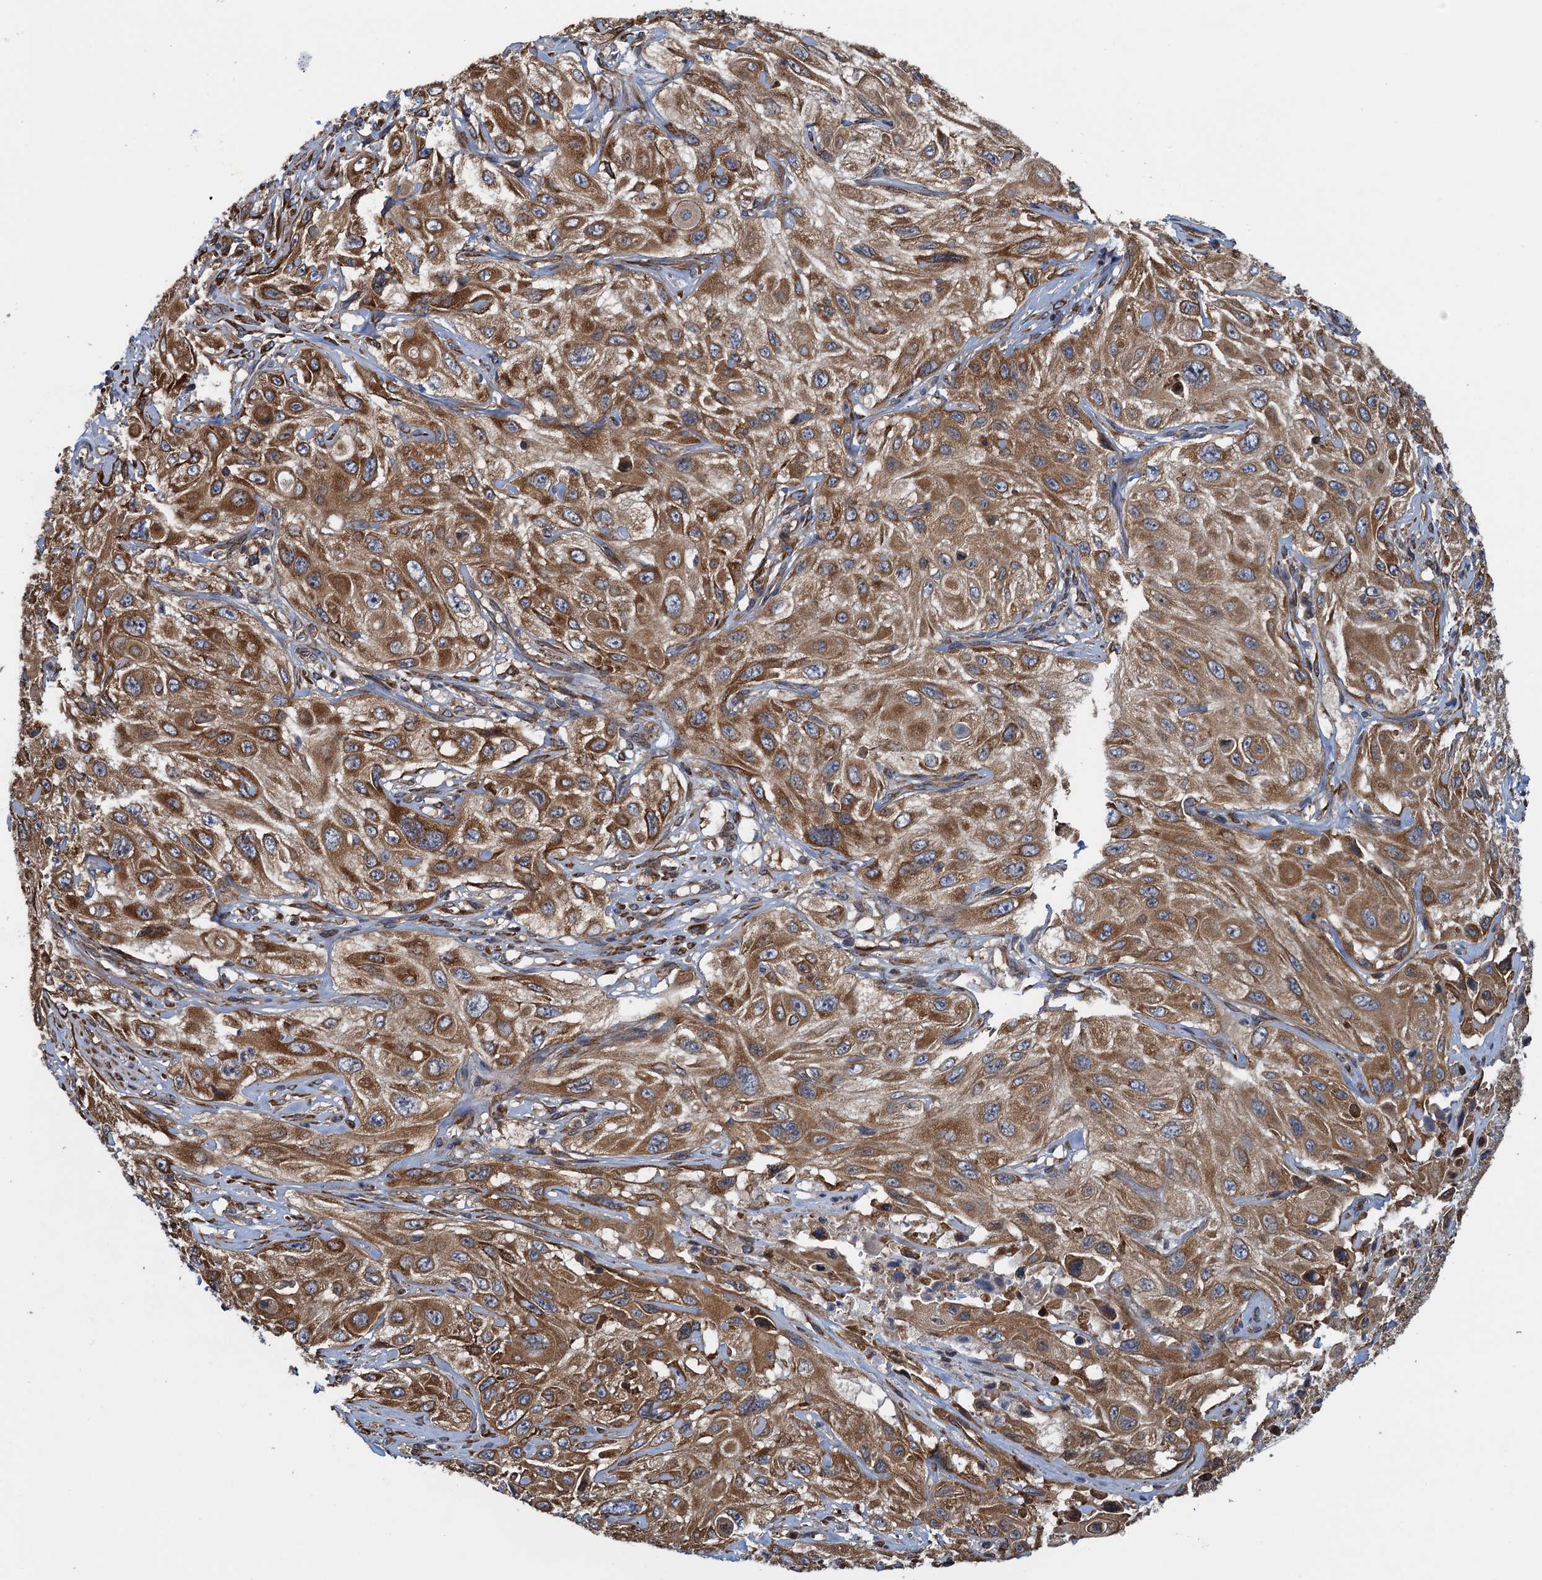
{"staining": {"intensity": "moderate", "quantity": ">75%", "location": "cytoplasmic/membranous"}, "tissue": "cervical cancer", "cell_type": "Tumor cells", "image_type": "cancer", "snomed": [{"axis": "morphology", "description": "Squamous cell carcinoma, NOS"}, {"axis": "topography", "description": "Cervix"}], "caption": "Immunohistochemistry histopathology image of human squamous cell carcinoma (cervical) stained for a protein (brown), which demonstrates medium levels of moderate cytoplasmic/membranous positivity in approximately >75% of tumor cells.", "gene": "MDM1", "patient": {"sex": "female", "age": 42}}